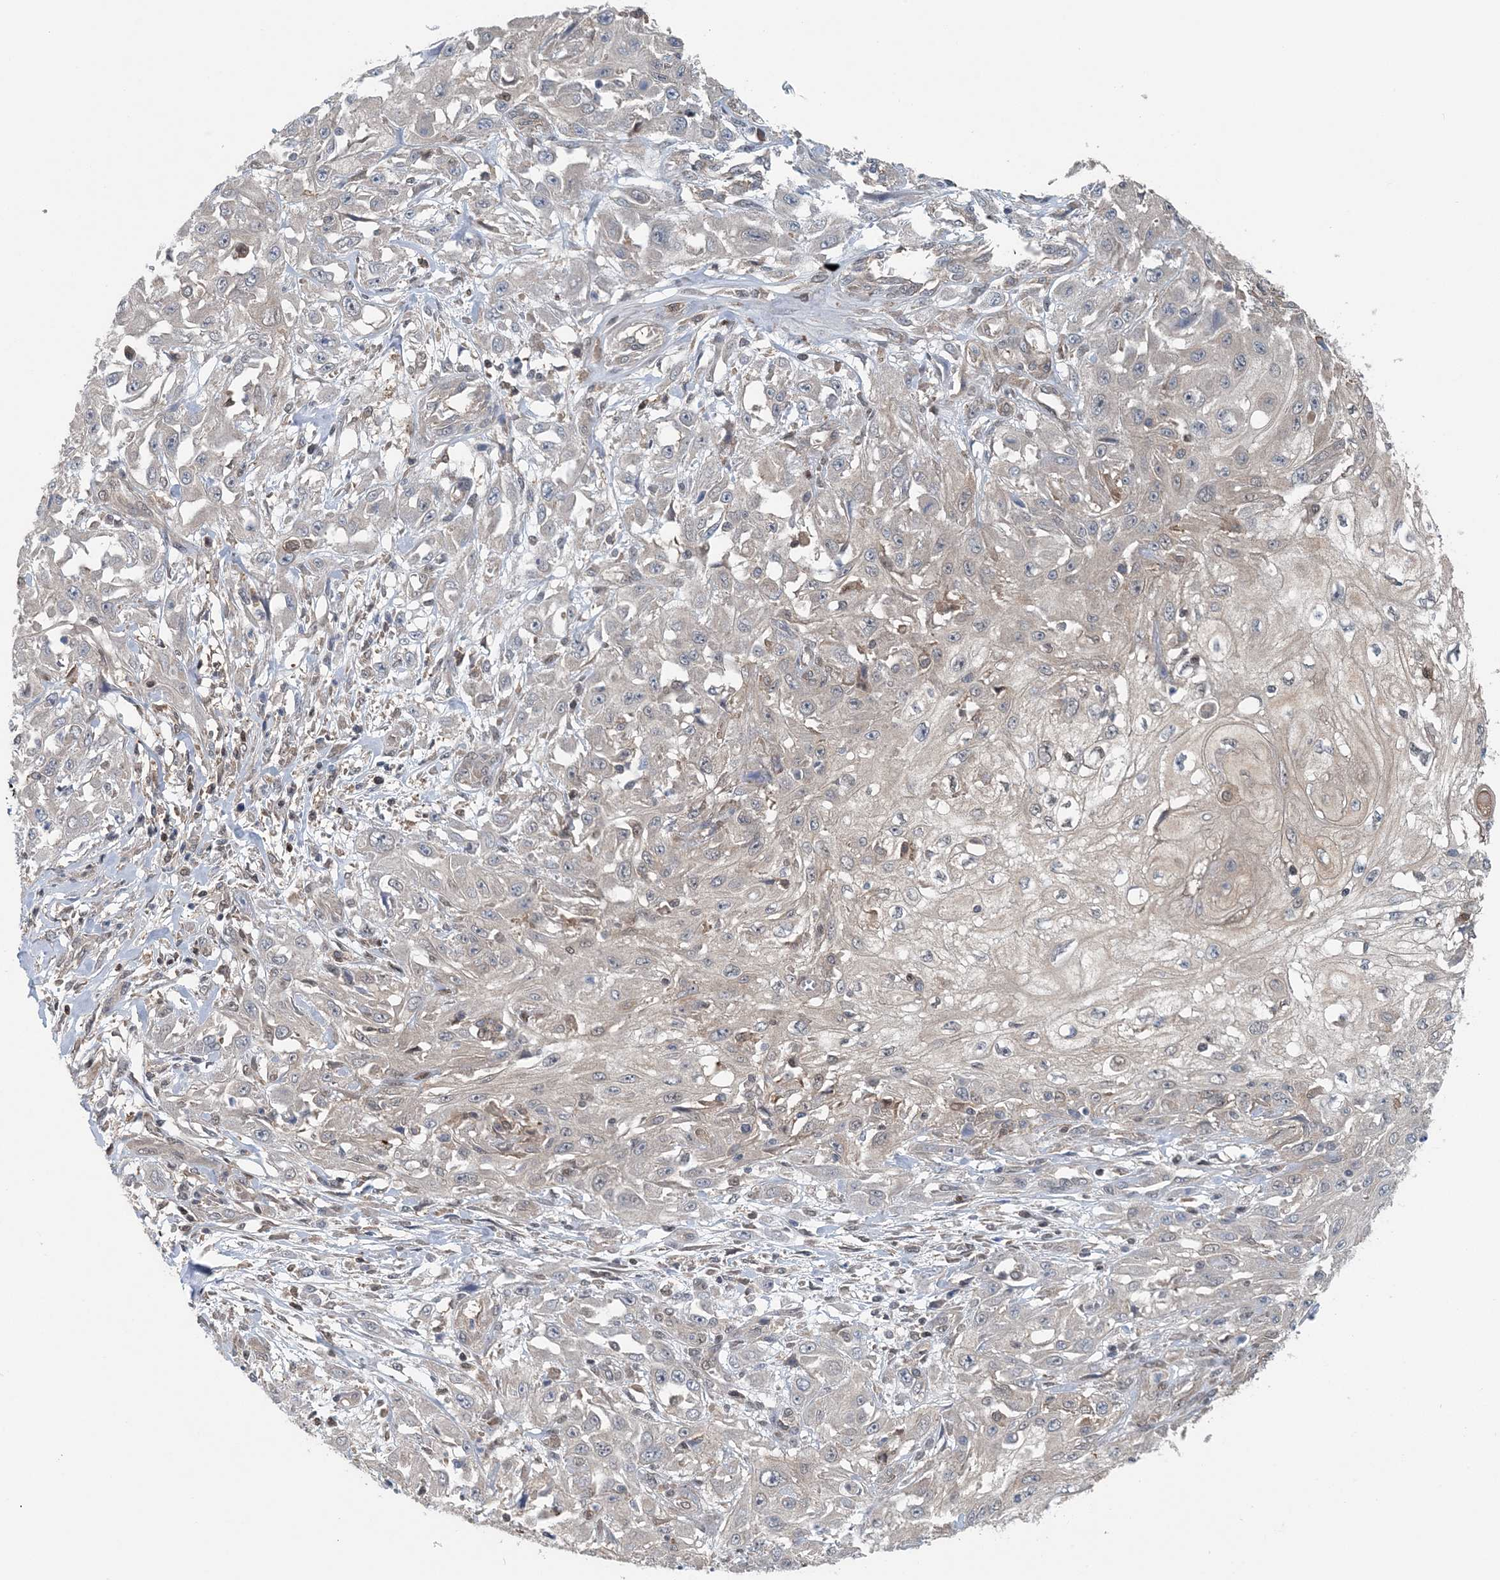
{"staining": {"intensity": "negative", "quantity": "none", "location": "none"}, "tissue": "skin cancer", "cell_type": "Tumor cells", "image_type": "cancer", "snomed": [{"axis": "morphology", "description": "Squamous cell carcinoma, NOS"}, {"axis": "morphology", "description": "Squamous cell carcinoma, metastatic, NOS"}, {"axis": "topography", "description": "Skin"}, {"axis": "topography", "description": "Lymph node"}], "caption": "Tumor cells are negative for protein expression in human squamous cell carcinoma (skin).", "gene": "HIKESHI", "patient": {"sex": "male", "age": 75}}